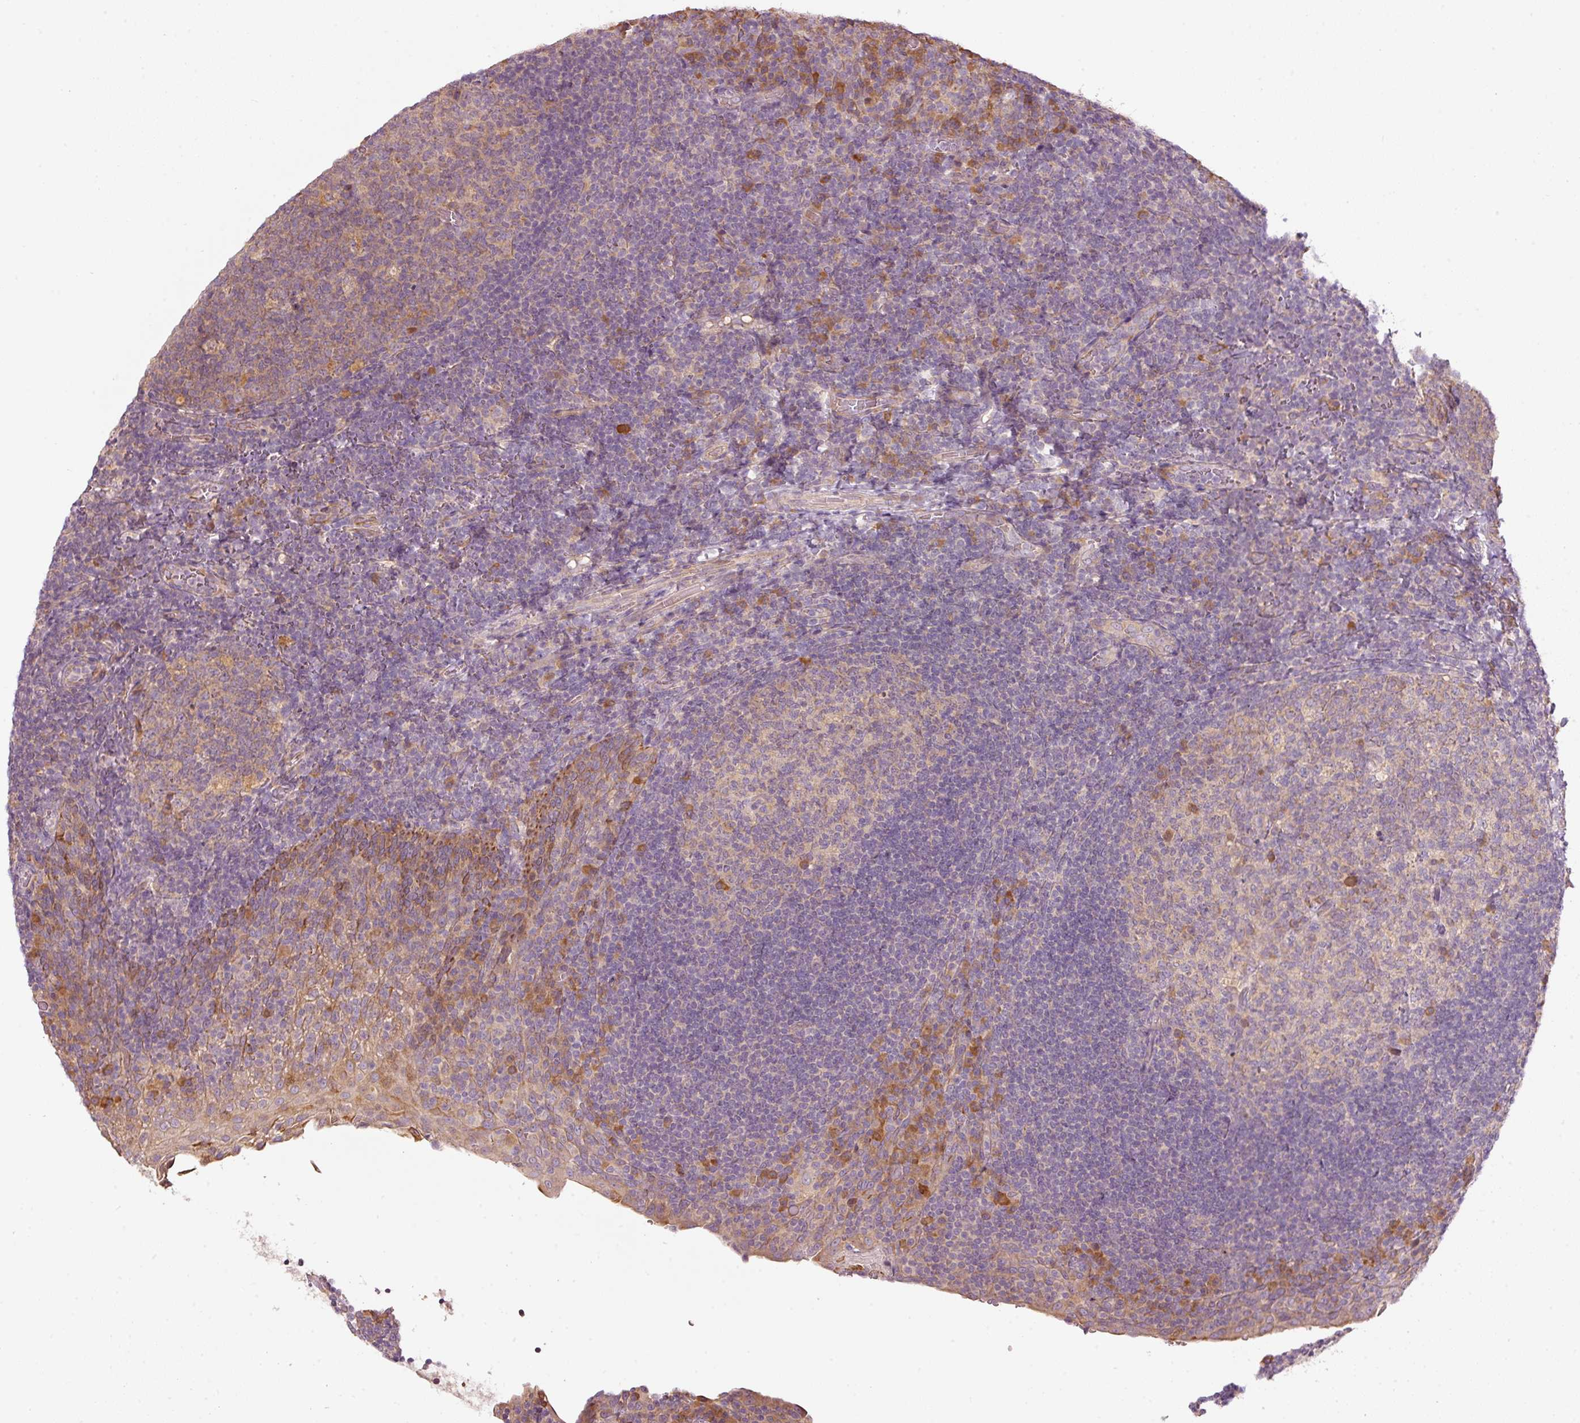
{"staining": {"intensity": "moderate", "quantity": "<25%", "location": "cytoplasmic/membranous"}, "tissue": "tonsil", "cell_type": "Germinal center cells", "image_type": "normal", "snomed": [{"axis": "morphology", "description": "Normal tissue, NOS"}, {"axis": "topography", "description": "Tonsil"}], "caption": "Protein staining demonstrates moderate cytoplasmic/membranous expression in approximately <25% of germinal center cells in benign tonsil.", "gene": "MAP10", "patient": {"sex": "male", "age": 17}}